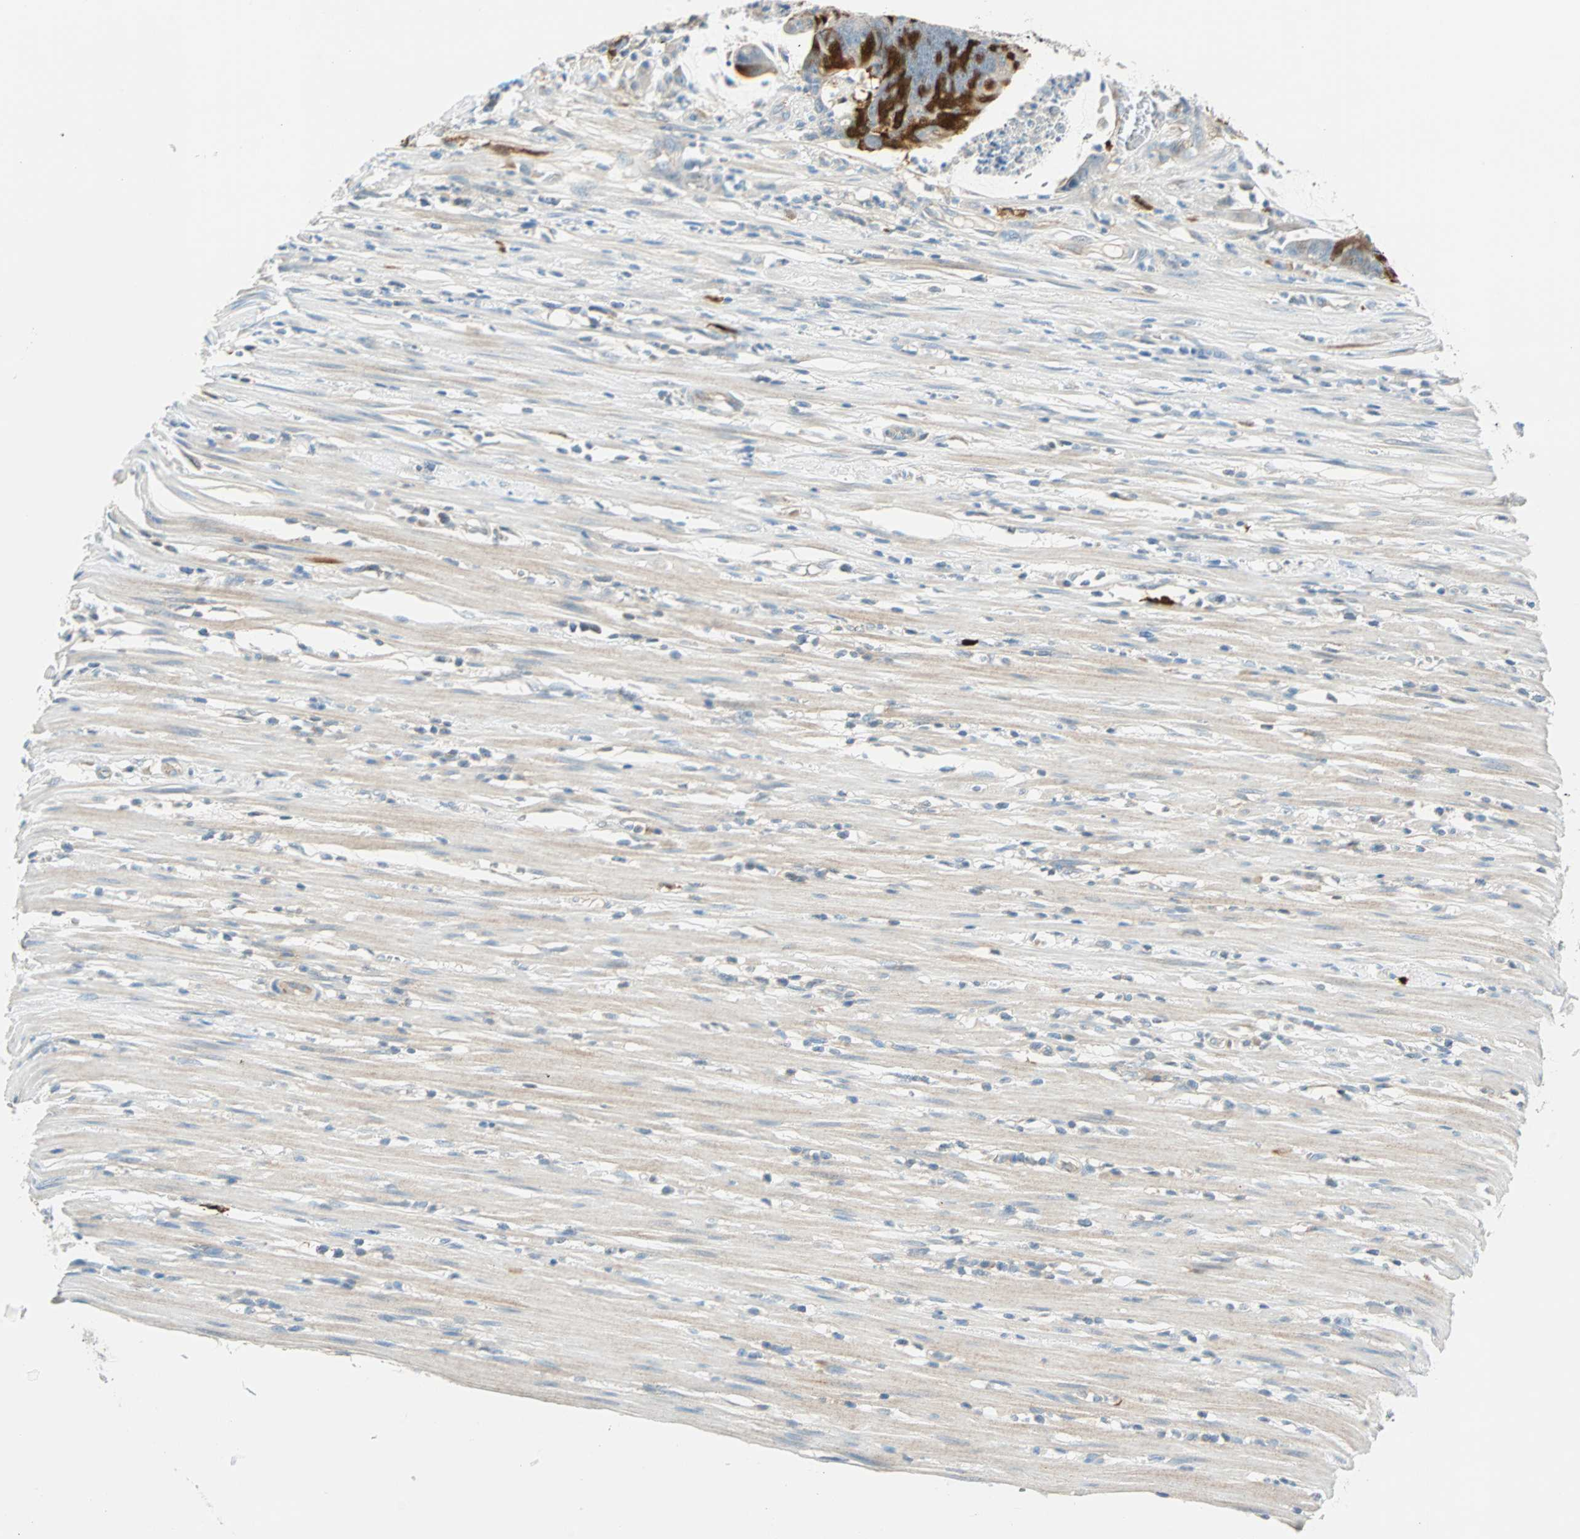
{"staining": {"intensity": "strong", "quantity": "25%-75%", "location": "cytoplasmic/membranous,nuclear"}, "tissue": "colorectal cancer", "cell_type": "Tumor cells", "image_type": "cancer", "snomed": [{"axis": "morphology", "description": "Adenocarcinoma, NOS"}, {"axis": "topography", "description": "Rectum"}], "caption": "This photomicrograph demonstrates colorectal cancer (adenocarcinoma) stained with immunohistochemistry (IHC) to label a protein in brown. The cytoplasmic/membranous and nuclear of tumor cells show strong positivity for the protein. Nuclei are counter-stained blue.", "gene": "PTTG1", "patient": {"sex": "female", "age": 66}}